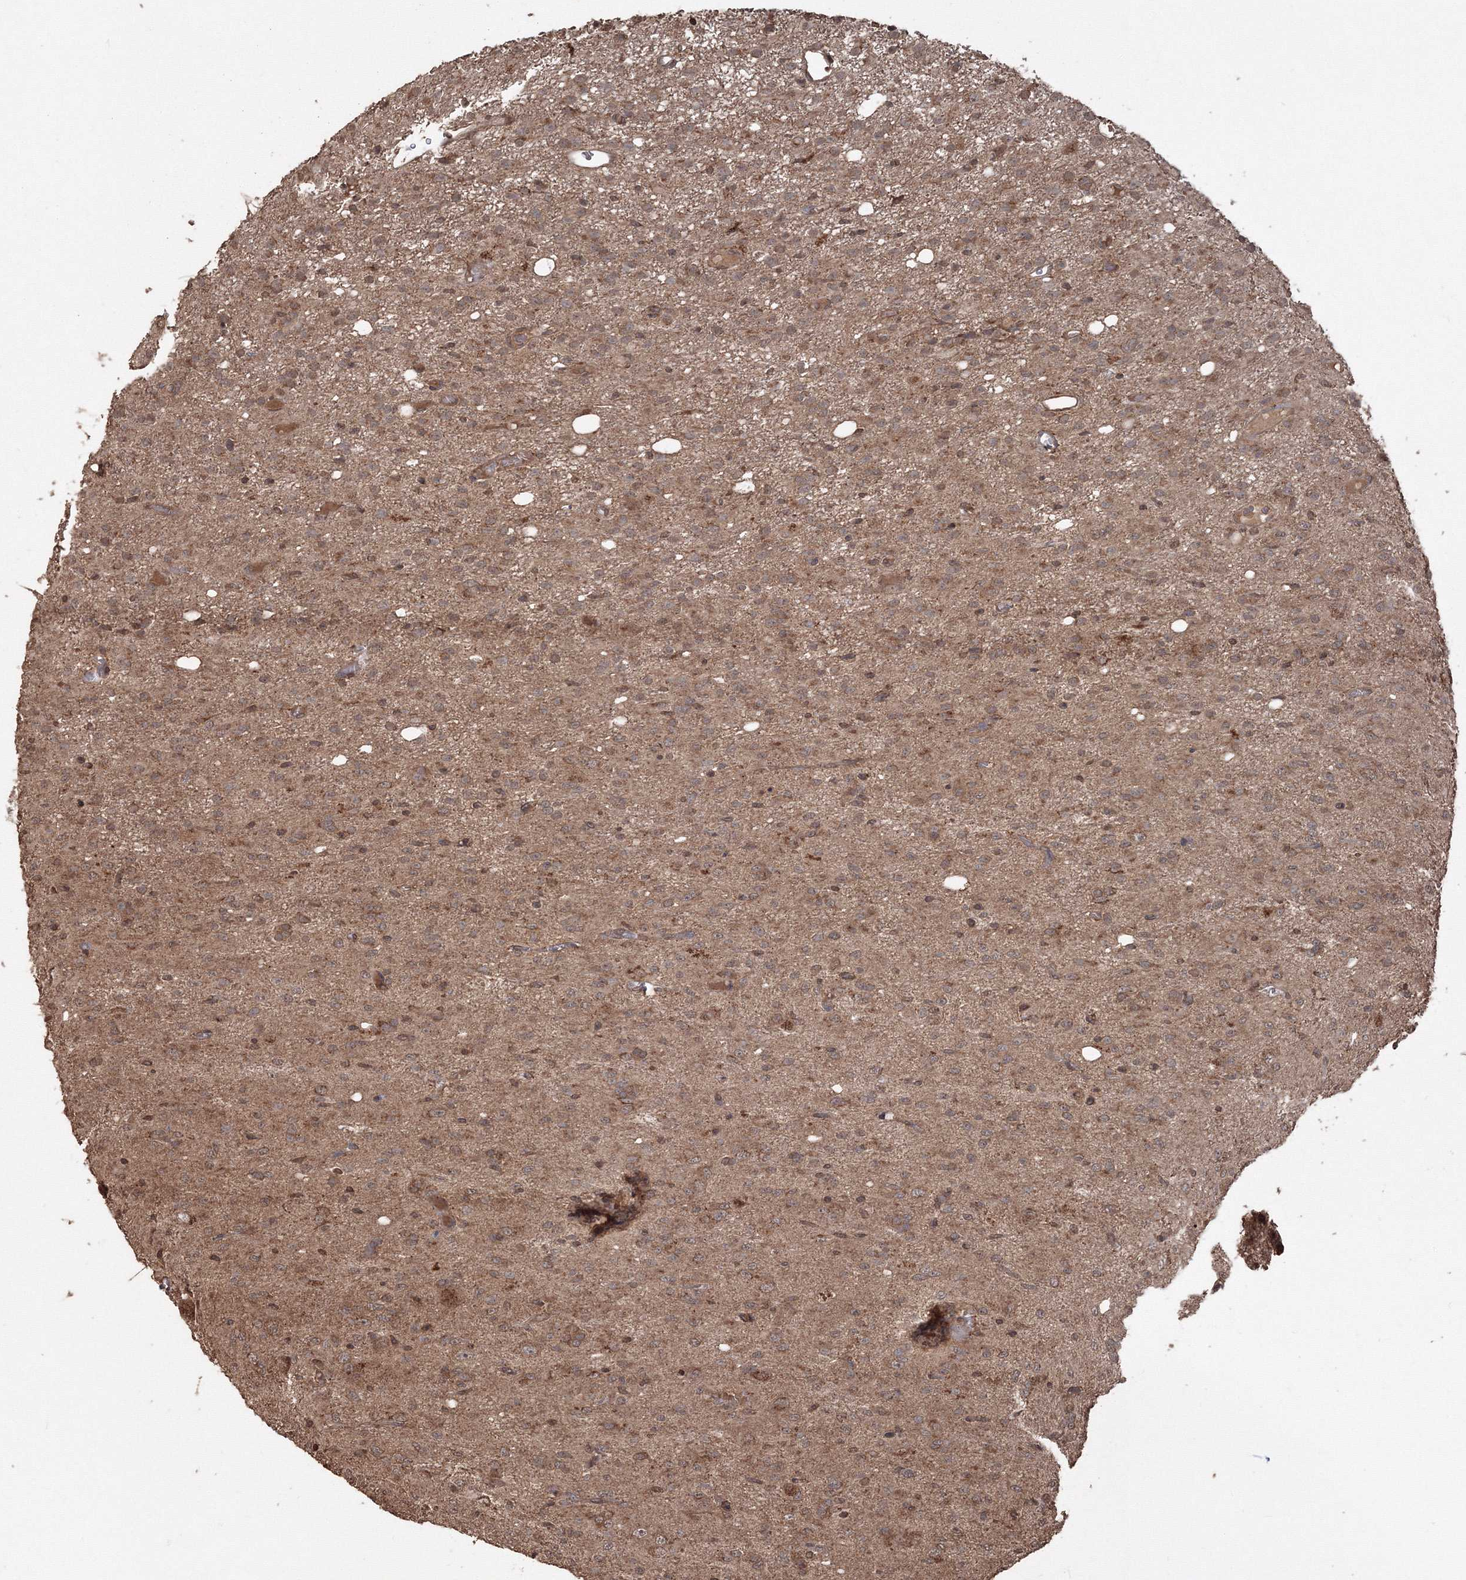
{"staining": {"intensity": "moderate", "quantity": "25%-75%", "location": "cytoplasmic/membranous"}, "tissue": "glioma", "cell_type": "Tumor cells", "image_type": "cancer", "snomed": [{"axis": "morphology", "description": "Glioma, malignant, High grade"}, {"axis": "topography", "description": "Brain"}], "caption": "Immunohistochemical staining of human glioma shows medium levels of moderate cytoplasmic/membranous expression in approximately 25%-75% of tumor cells.", "gene": "CCDC122", "patient": {"sex": "female", "age": 59}}